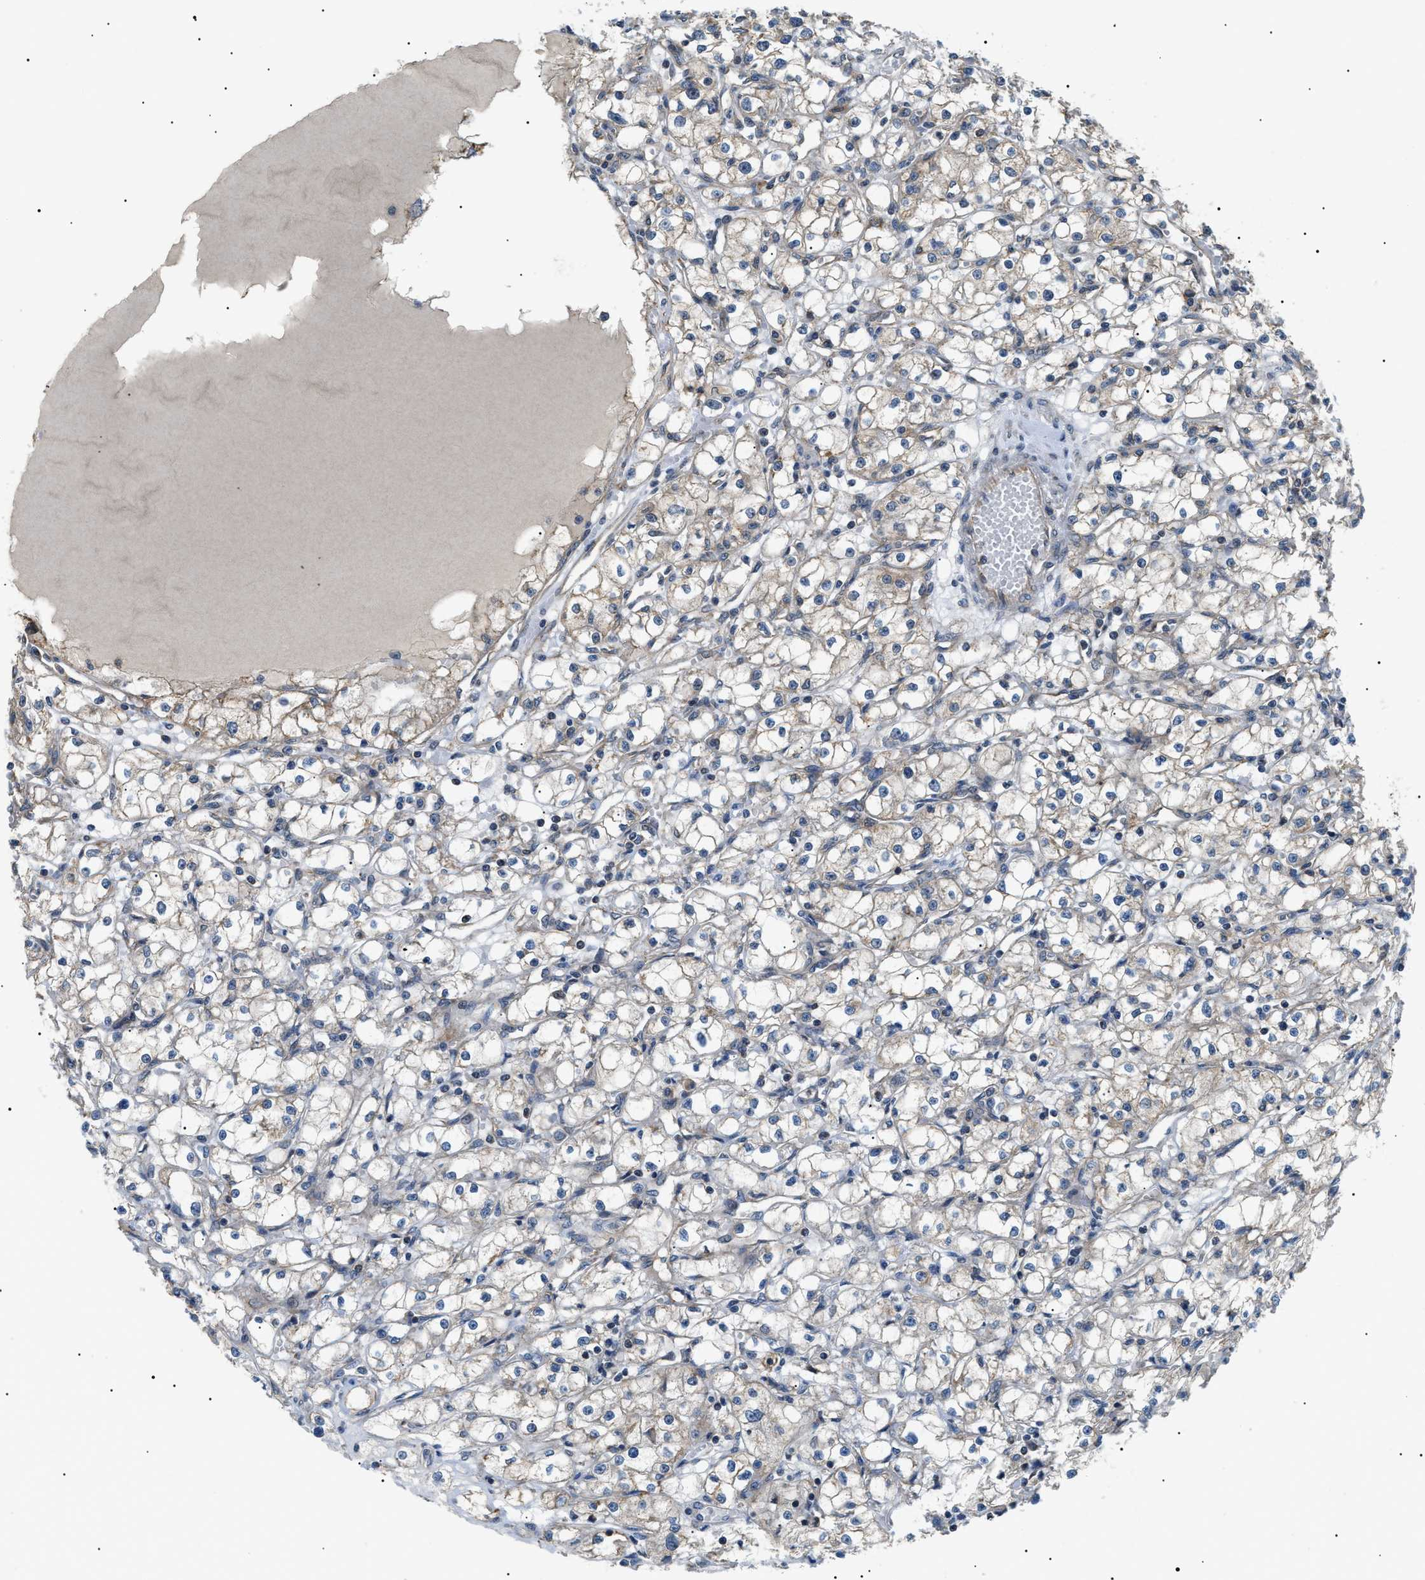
{"staining": {"intensity": "weak", "quantity": "<25%", "location": "cytoplasmic/membranous"}, "tissue": "renal cancer", "cell_type": "Tumor cells", "image_type": "cancer", "snomed": [{"axis": "morphology", "description": "Adenocarcinoma, NOS"}, {"axis": "topography", "description": "Kidney"}], "caption": "Image shows no significant protein expression in tumor cells of renal cancer.", "gene": "SRPK1", "patient": {"sex": "male", "age": 56}}